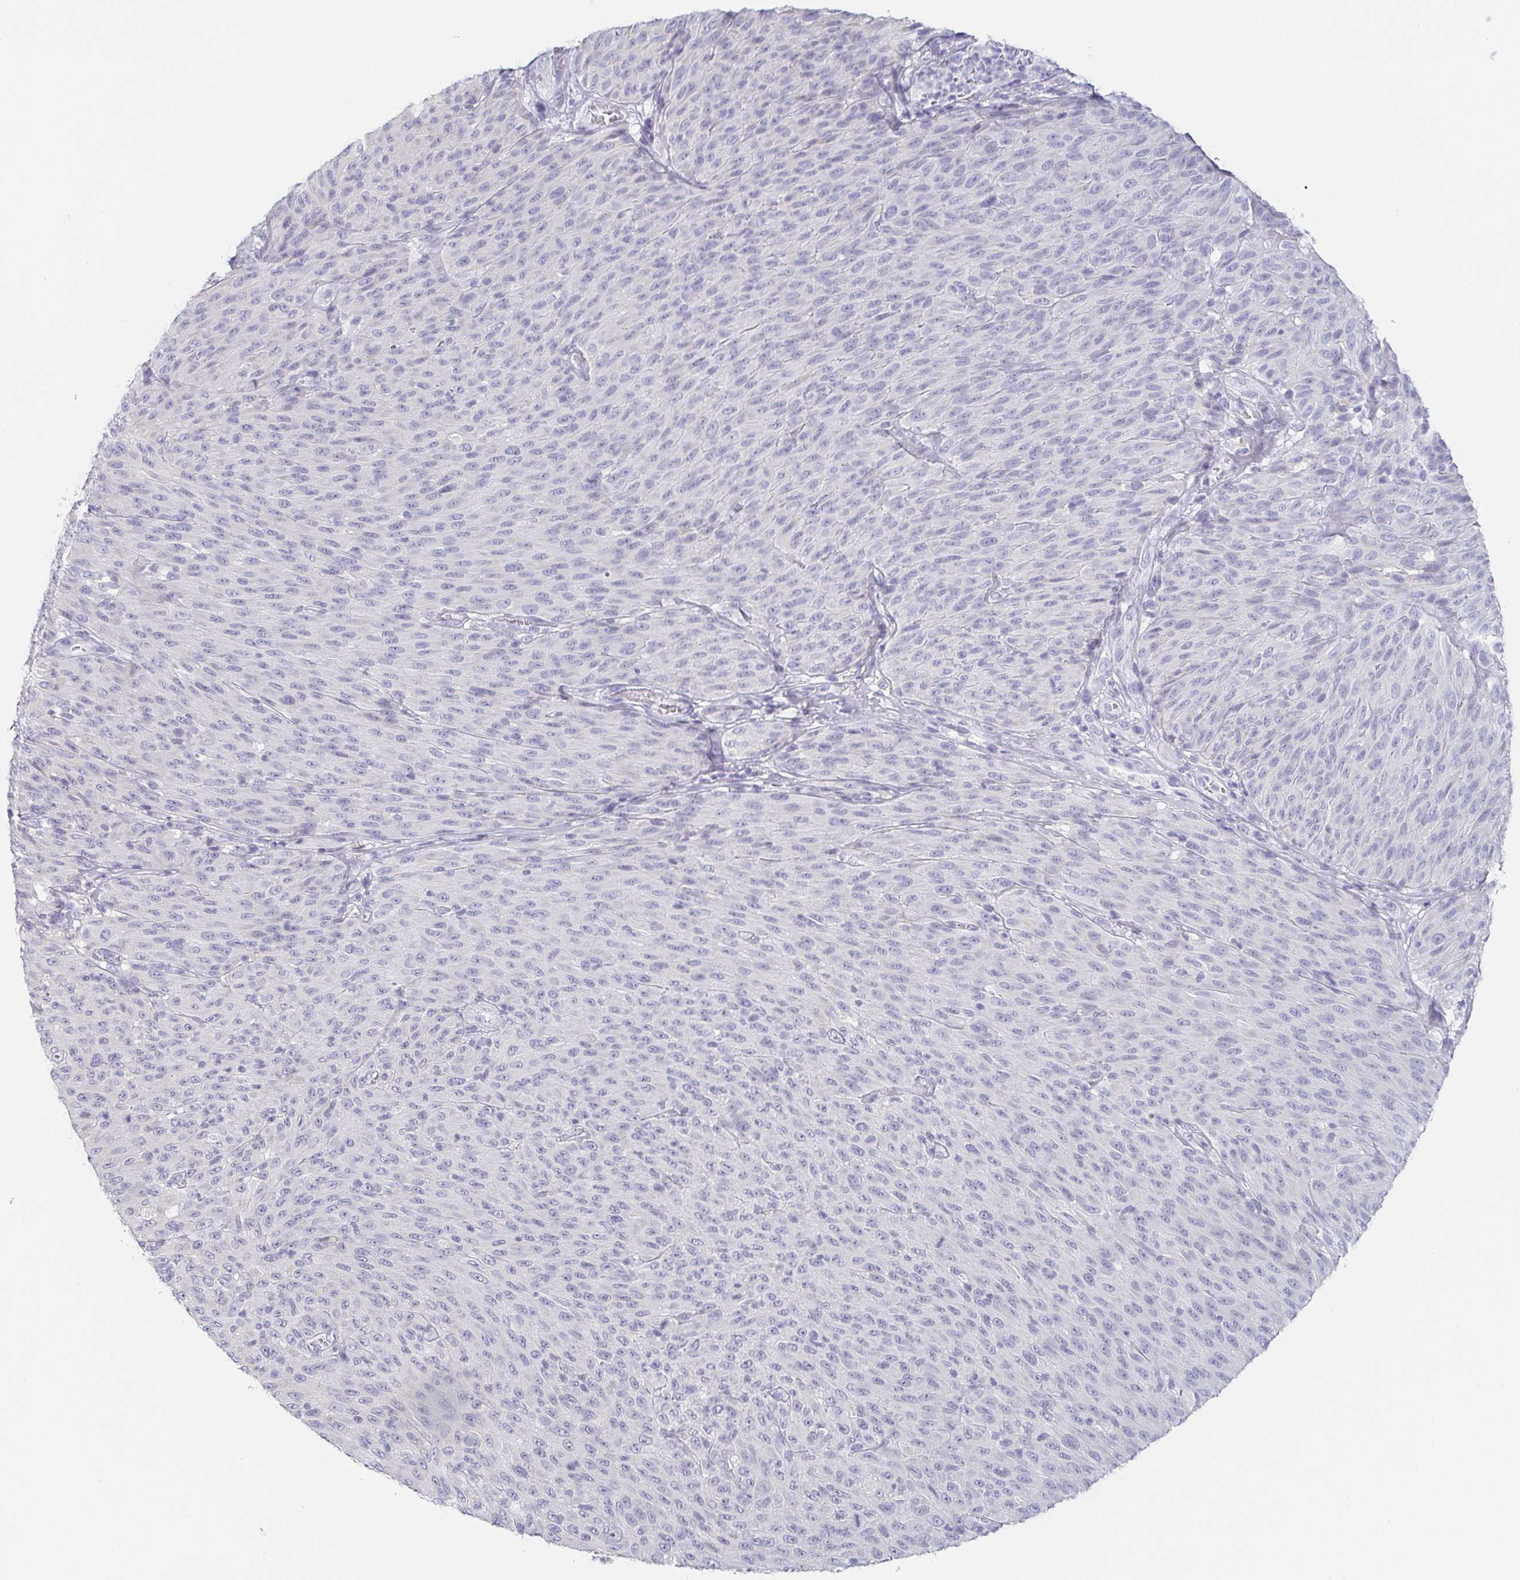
{"staining": {"intensity": "negative", "quantity": "none", "location": "none"}, "tissue": "melanoma", "cell_type": "Tumor cells", "image_type": "cancer", "snomed": [{"axis": "morphology", "description": "Malignant melanoma, NOS"}, {"axis": "topography", "description": "Skin"}], "caption": "Immunohistochemistry of malignant melanoma exhibits no staining in tumor cells. The staining is performed using DAB (3,3'-diaminobenzidine) brown chromogen with nuclei counter-stained in using hematoxylin.", "gene": "PRR27", "patient": {"sex": "male", "age": 85}}